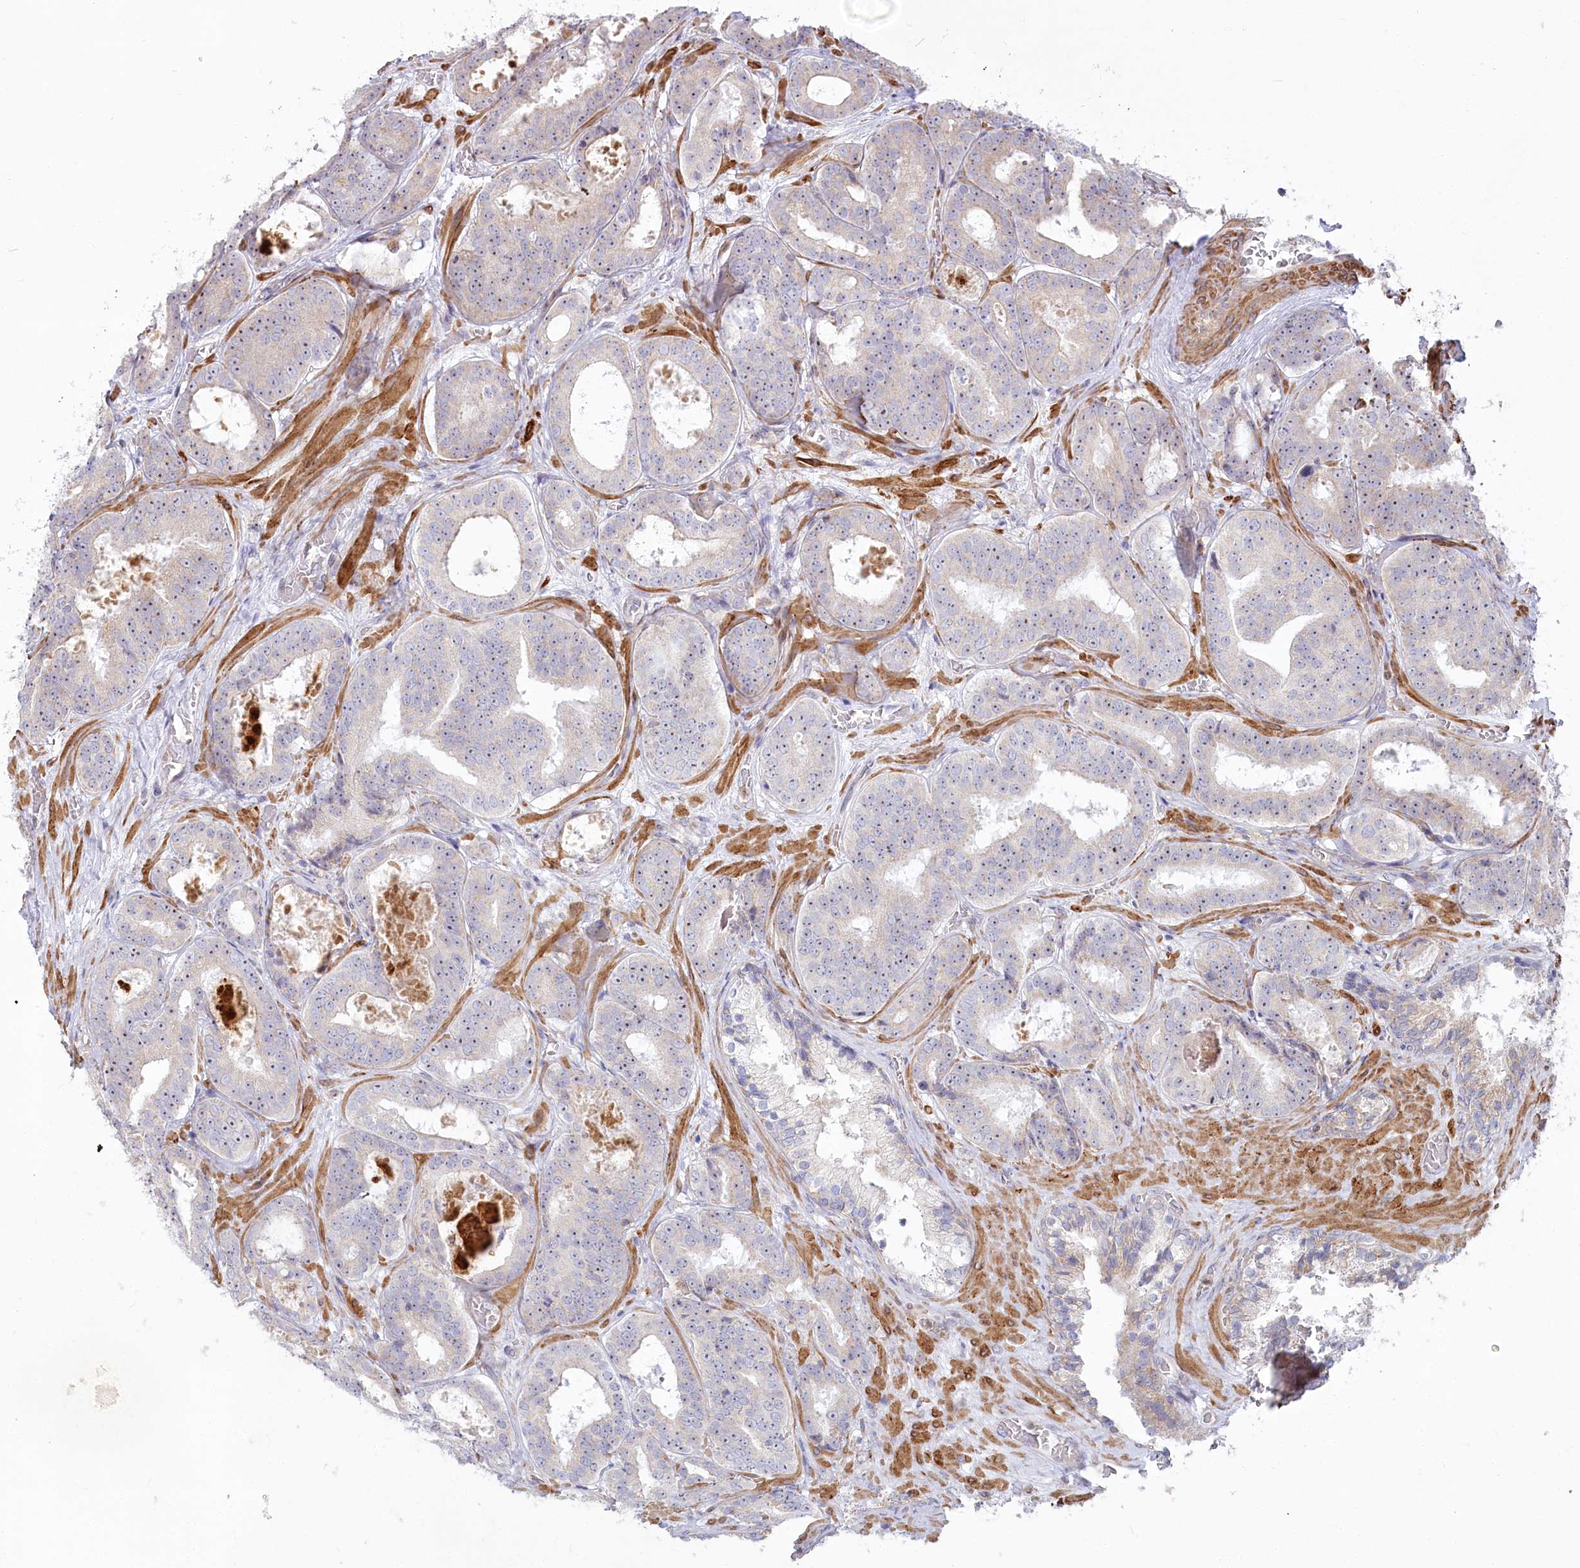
{"staining": {"intensity": "moderate", "quantity": "<25%", "location": "nuclear"}, "tissue": "prostate cancer", "cell_type": "Tumor cells", "image_type": "cancer", "snomed": [{"axis": "morphology", "description": "Adenocarcinoma, High grade"}, {"axis": "topography", "description": "Prostate"}], "caption": "Immunohistochemical staining of human adenocarcinoma (high-grade) (prostate) exhibits low levels of moderate nuclear staining in approximately <25% of tumor cells.", "gene": "MTG1", "patient": {"sex": "male", "age": 57}}